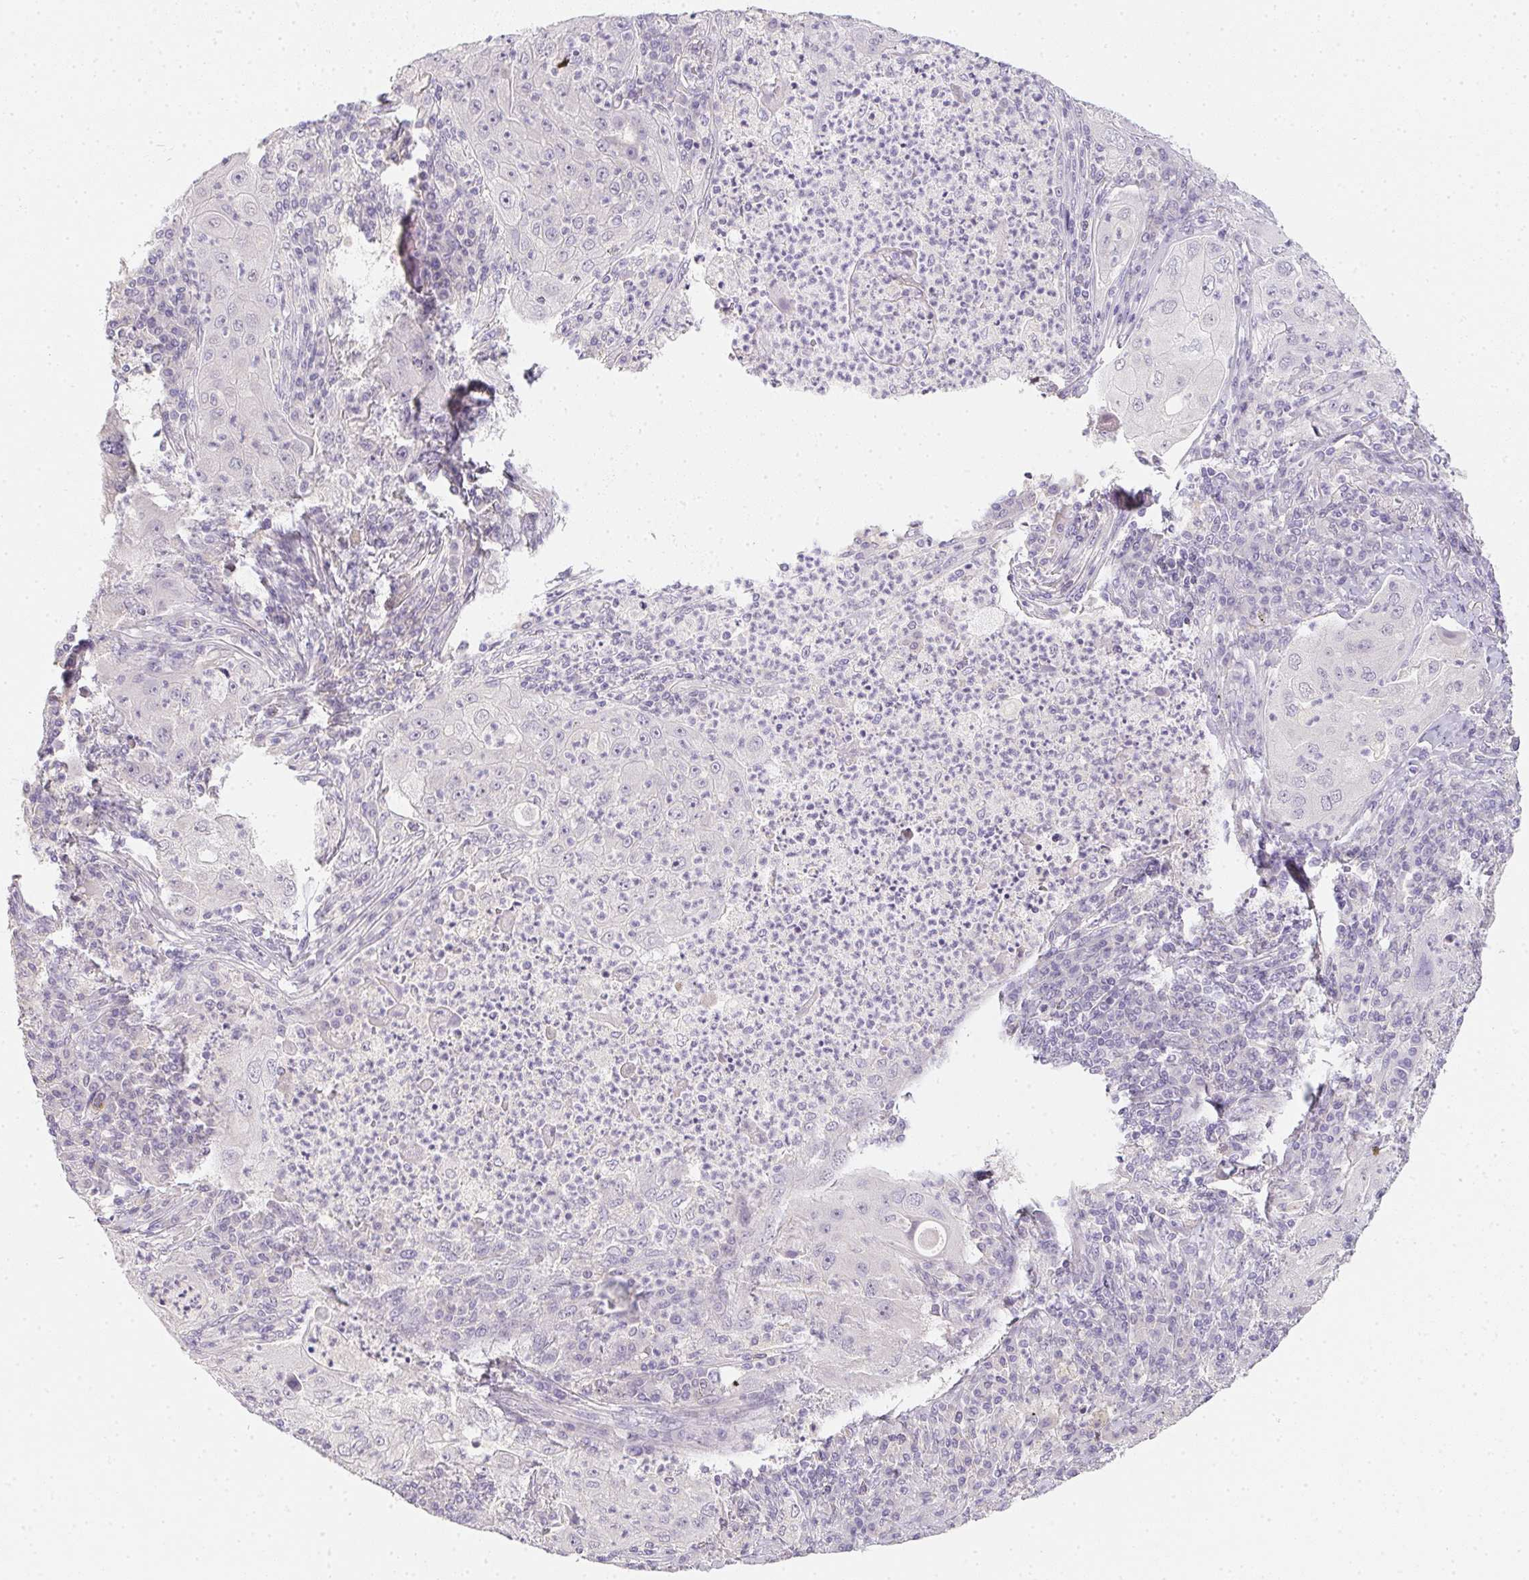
{"staining": {"intensity": "negative", "quantity": "none", "location": "none"}, "tissue": "lung cancer", "cell_type": "Tumor cells", "image_type": "cancer", "snomed": [{"axis": "morphology", "description": "Squamous cell carcinoma, NOS"}, {"axis": "topography", "description": "Lung"}], "caption": "There is no significant expression in tumor cells of lung cancer (squamous cell carcinoma).", "gene": "ZBBX", "patient": {"sex": "female", "age": 59}}